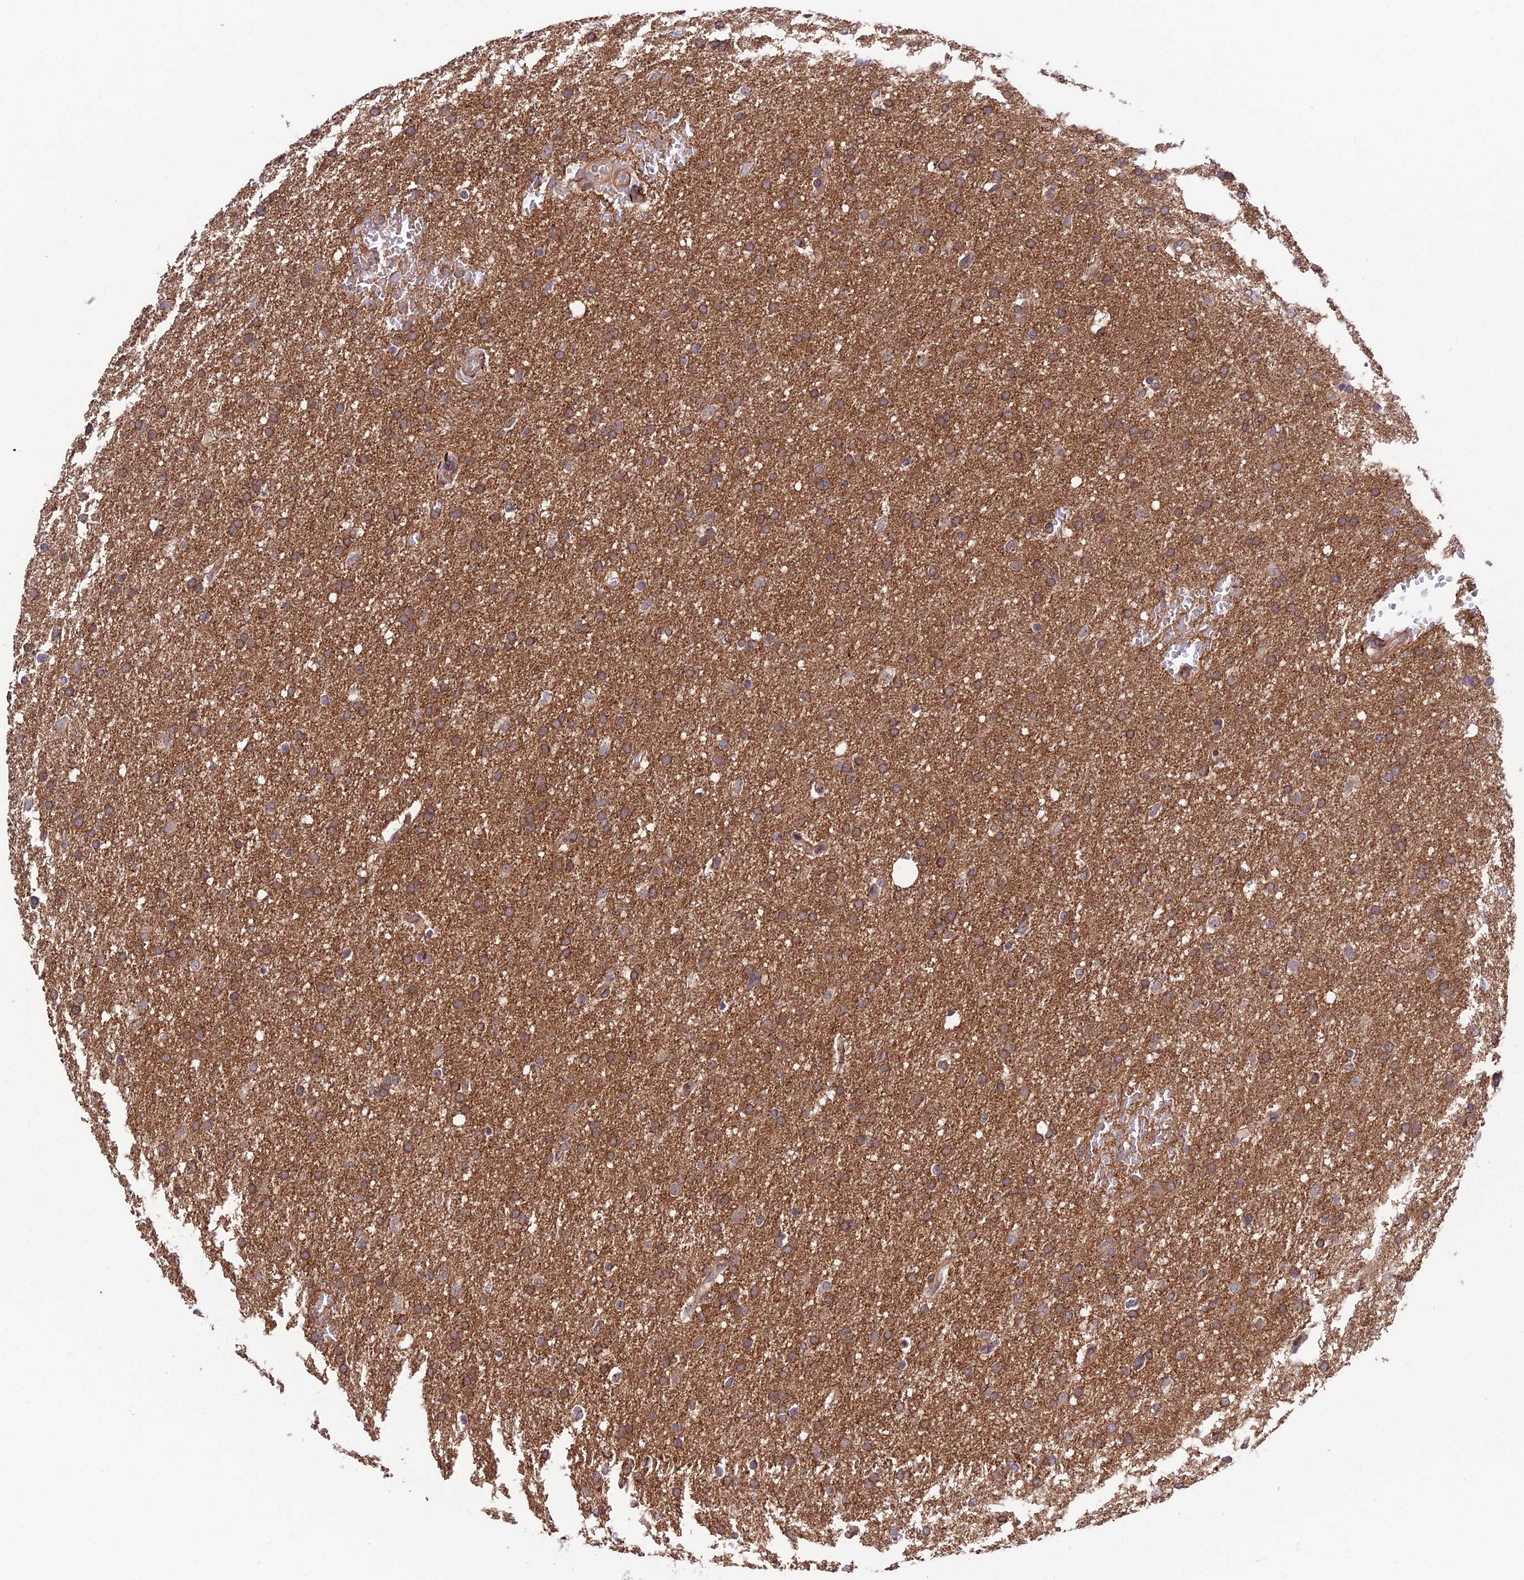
{"staining": {"intensity": "moderate", "quantity": ">75%", "location": "cytoplasmic/membranous"}, "tissue": "glioma", "cell_type": "Tumor cells", "image_type": "cancer", "snomed": [{"axis": "morphology", "description": "Glioma, malignant, High grade"}, {"axis": "topography", "description": "Cerebral cortex"}], "caption": "Human malignant high-grade glioma stained with a brown dye demonstrates moderate cytoplasmic/membranous positive expression in approximately >75% of tumor cells.", "gene": "PLEKHG2", "patient": {"sex": "female", "age": 36}}